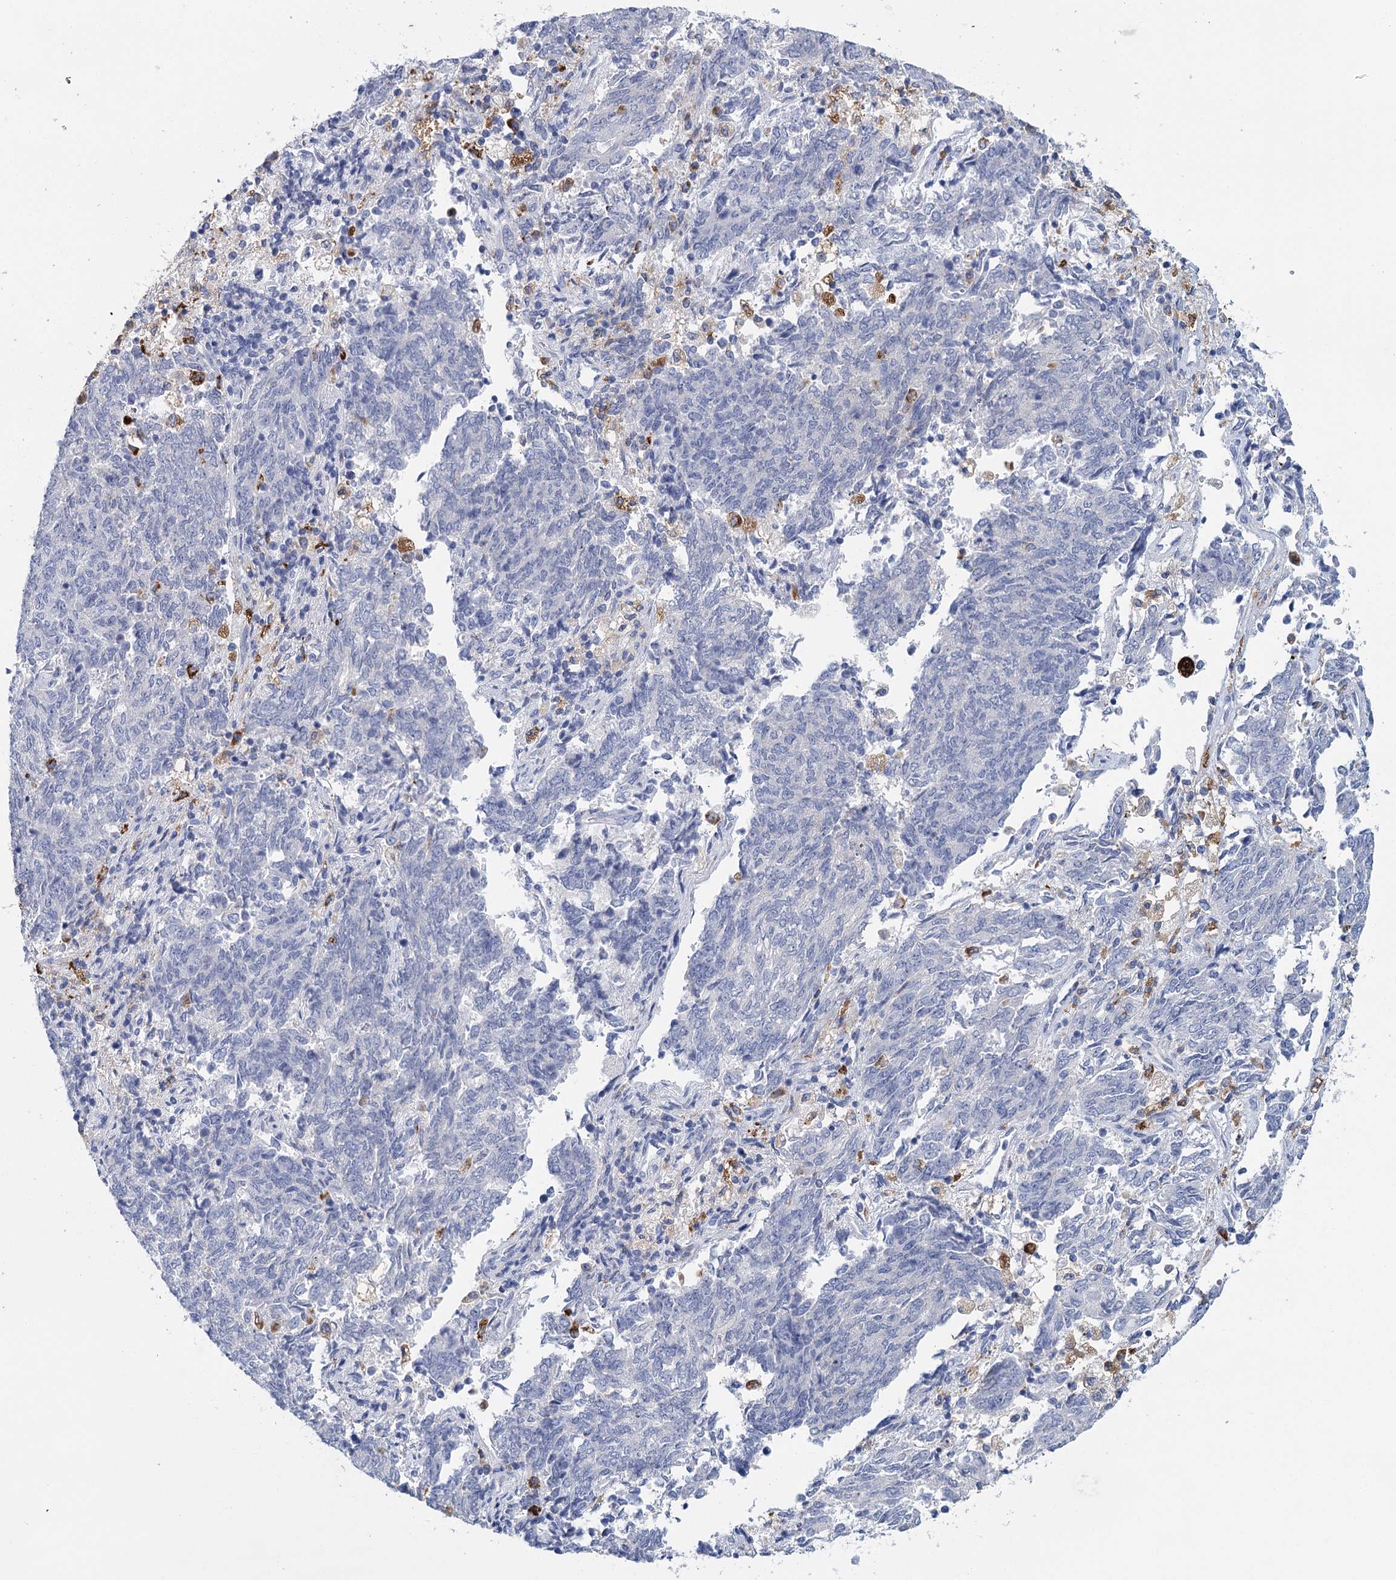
{"staining": {"intensity": "negative", "quantity": "none", "location": "none"}, "tissue": "endometrial cancer", "cell_type": "Tumor cells", "image_type": "cancer", "snomed": [{"axis": "morphology", "description": "Adenocarcinoma, NOS"}, {"axis": "topography", "description": "Endometrium"}], "caption": "This is an immunohistochemistry (IHC) image of human endometrial cancer (adenocarcinoma). There is no staining in tumor cells.", "gene": "METTL7B", "patient": {"sex": "female", "age": 80}}